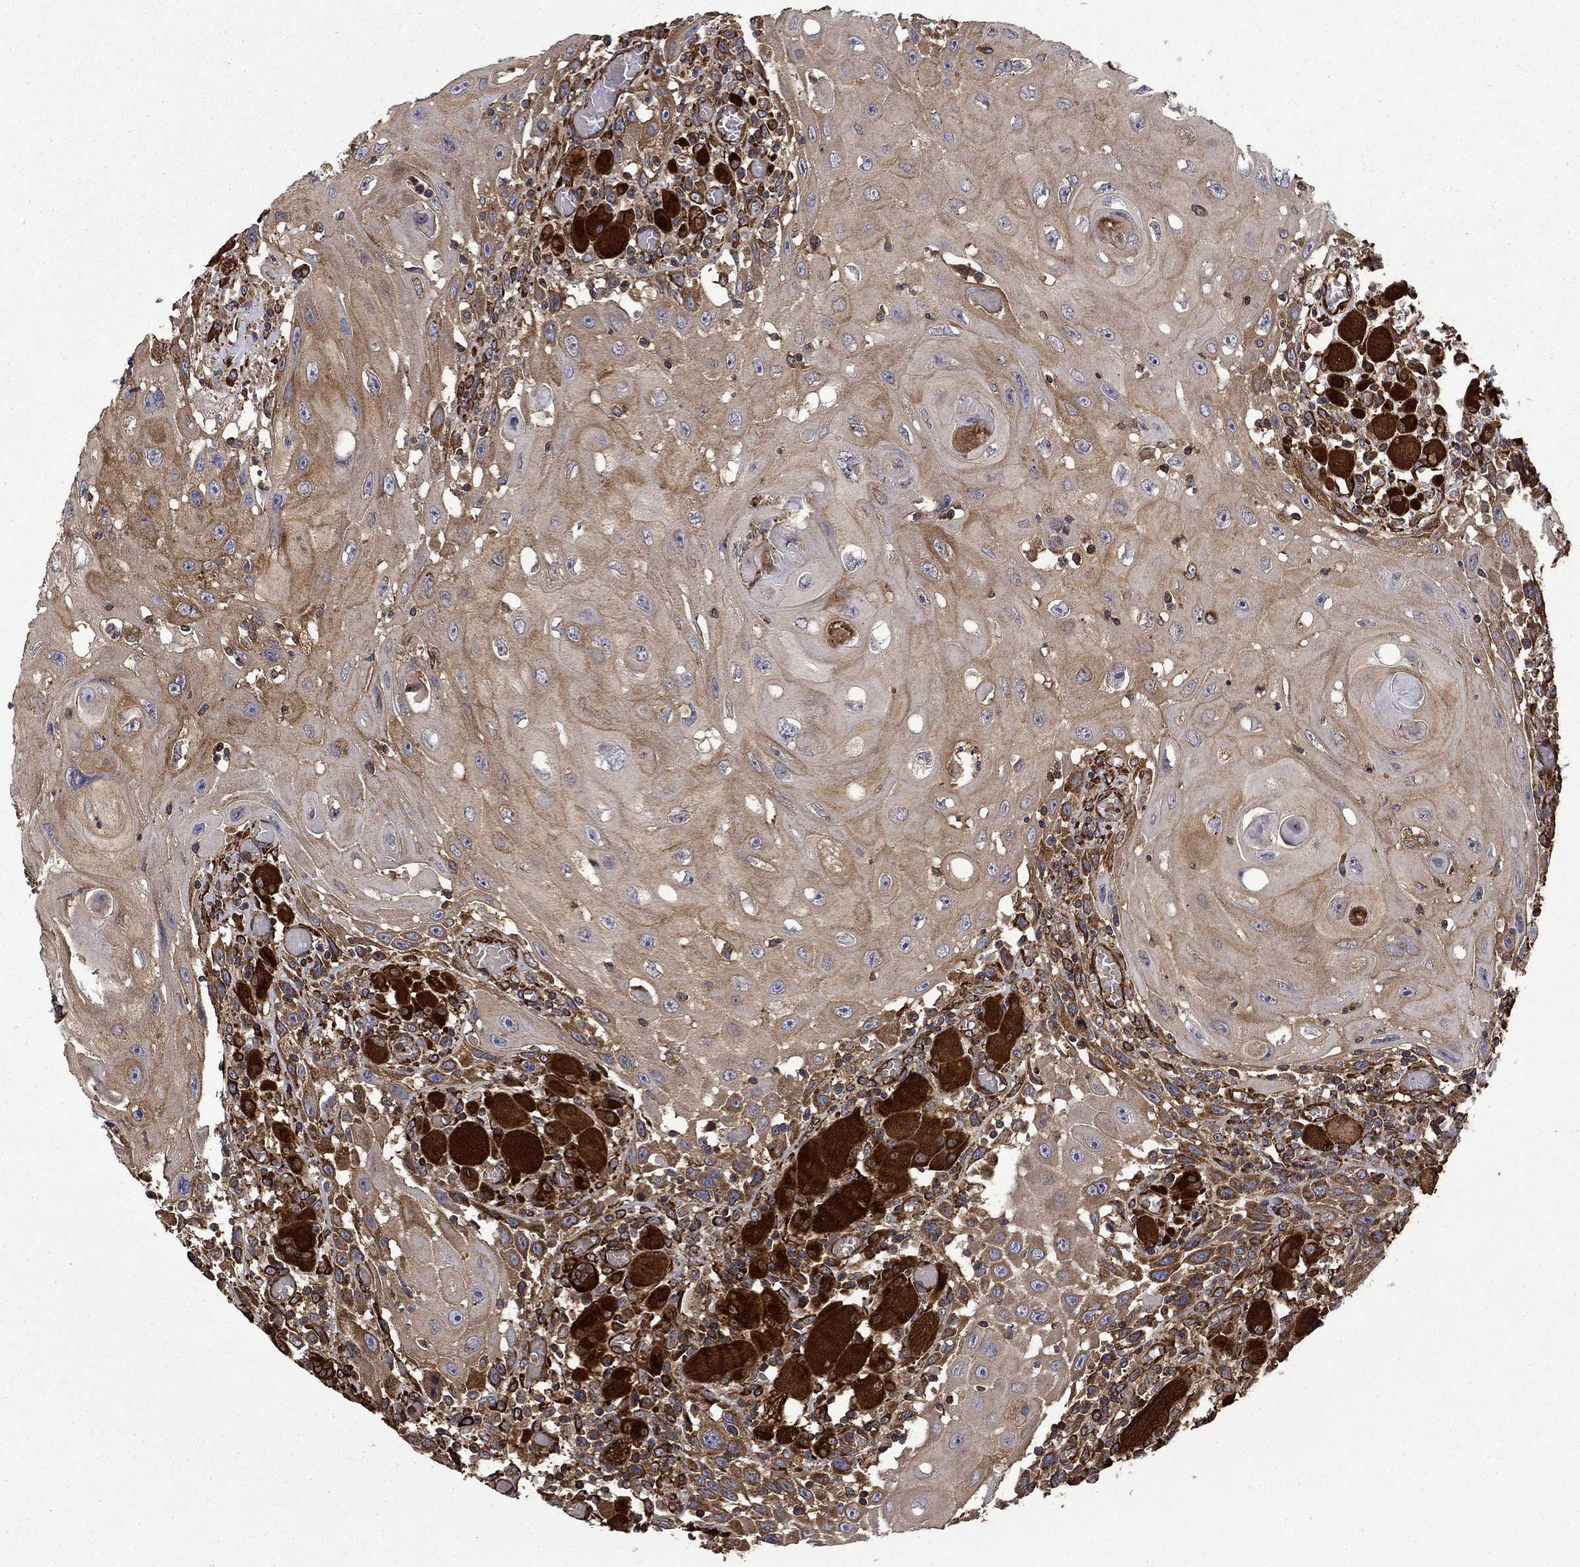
{"staining": {"intensity": "moderate", "quantity": ">75%", "location": "cytoplasmic/membranous"}, "tissue": "head and neck cancer", "cell_type": "Tumor cells", "image_type": "cancer", "snomed": [{"axis": "morphology", "description": "Normal tissue, NOS"}, {"axis": "morphology", "description": "Squamous cell carcinoma, NOS"}, {"axis": "topography", "description": "Oral tissue"}, {"axis": "topography", "description": "Head-Neck"}], "caption": "Human head and neck cancer (squamous cell carcinoma) stained with a brown dye reveals moderate cytoplasmic/membranous positive staining in approximately >75% of tumor cells.", "gene": "CUTC", "patient": {"sex": "male", "age": 71}}